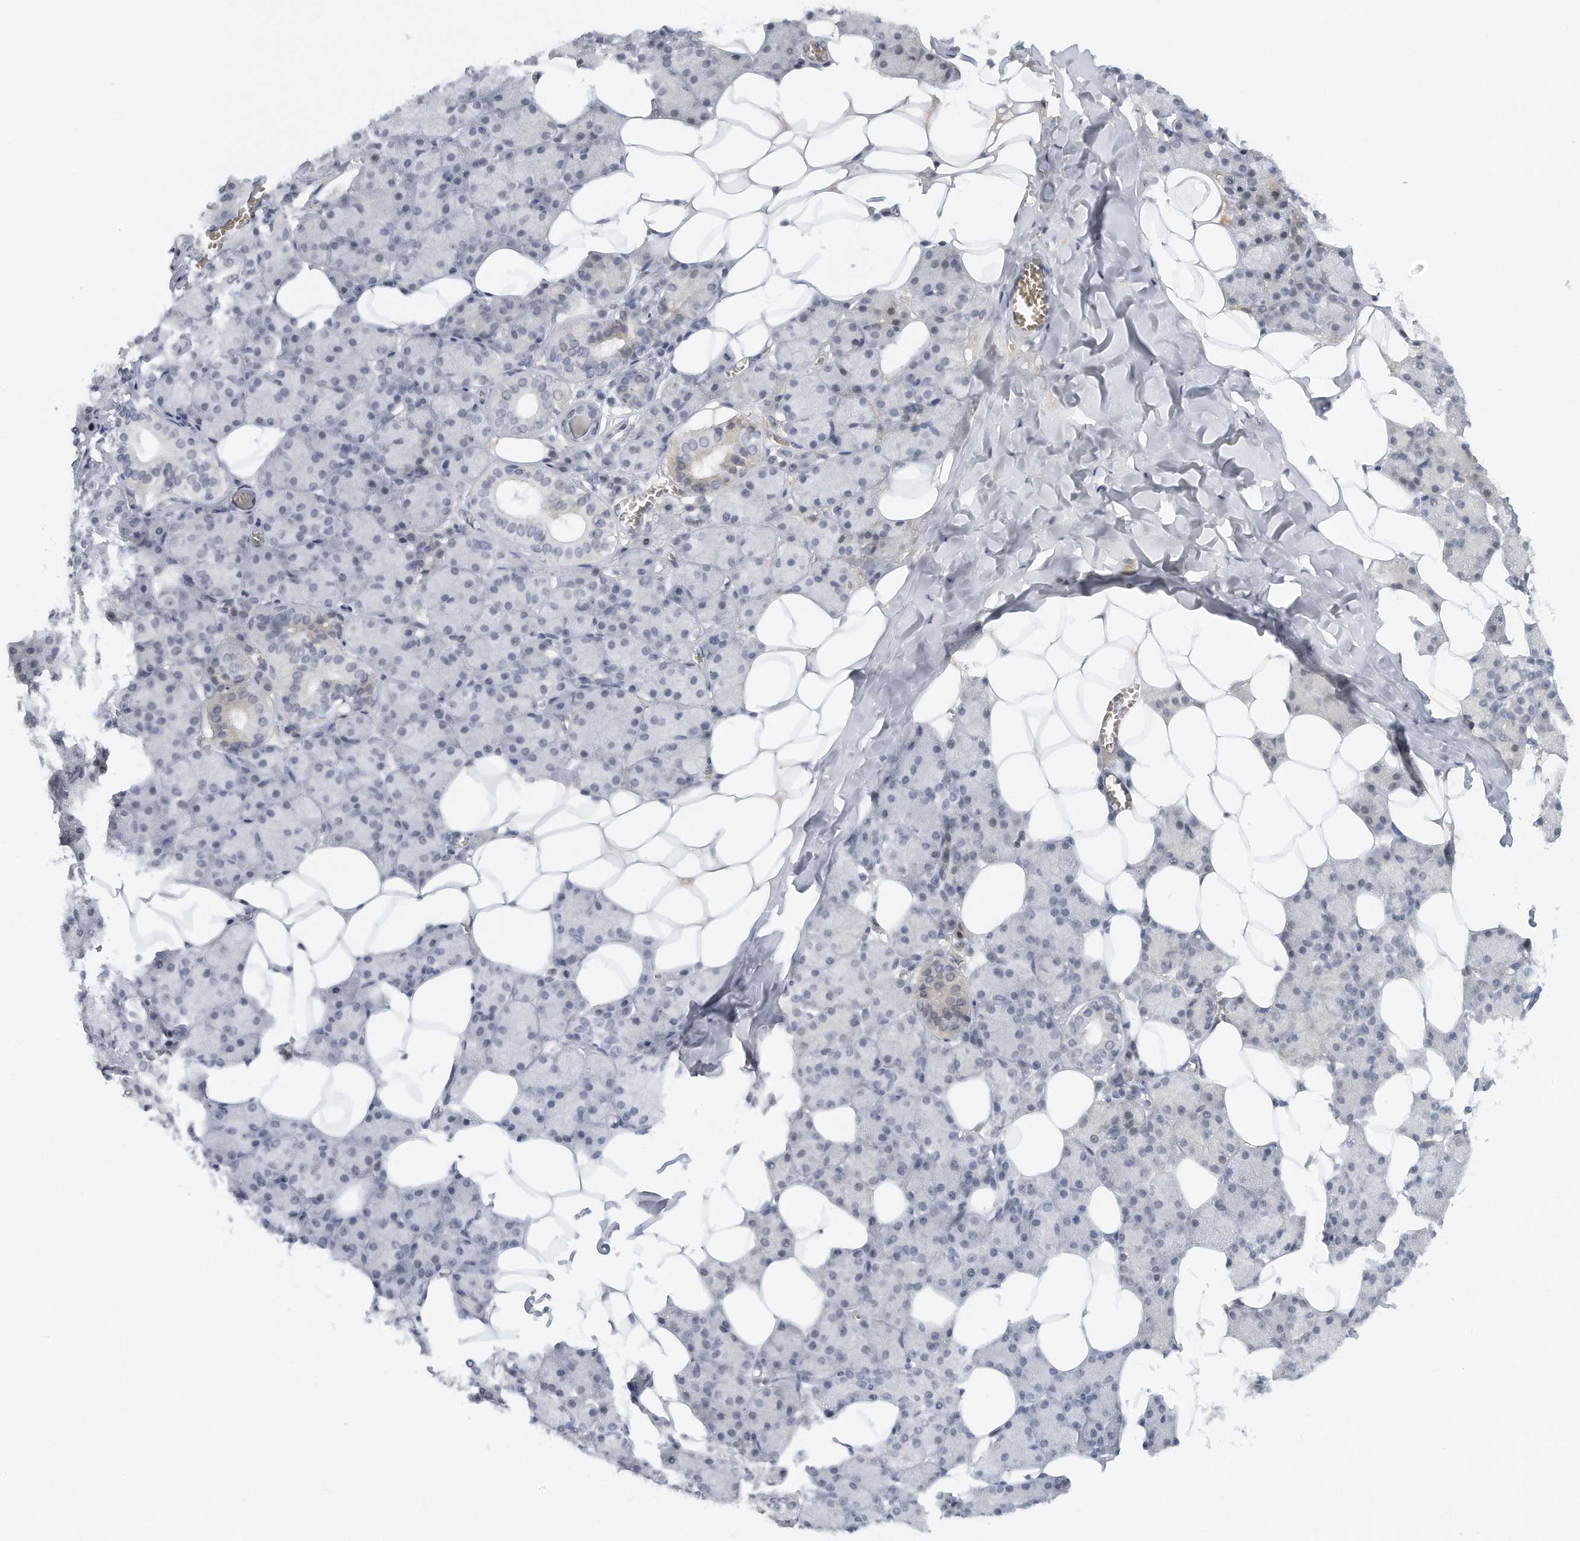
{"staining": {"intensity": "negative", "quantity": "none", "location": "none"}, "tissue": "salivary gland", "cell_type": "Glandular cells", "image_type": "normal", "snomed": [{"axis": "morphology", "description": "Normal tissue, NOS"}, {"axis": "topography", "description": "Salivary gland"}], "caption": "Glandular cells are negative for brown protein staining in unremarkable salivary gland. (Brightfield microscopy of DAB IHC at high magnification).", "gene": "DDX43", "patient": {"sex": "female", "age": 33}}